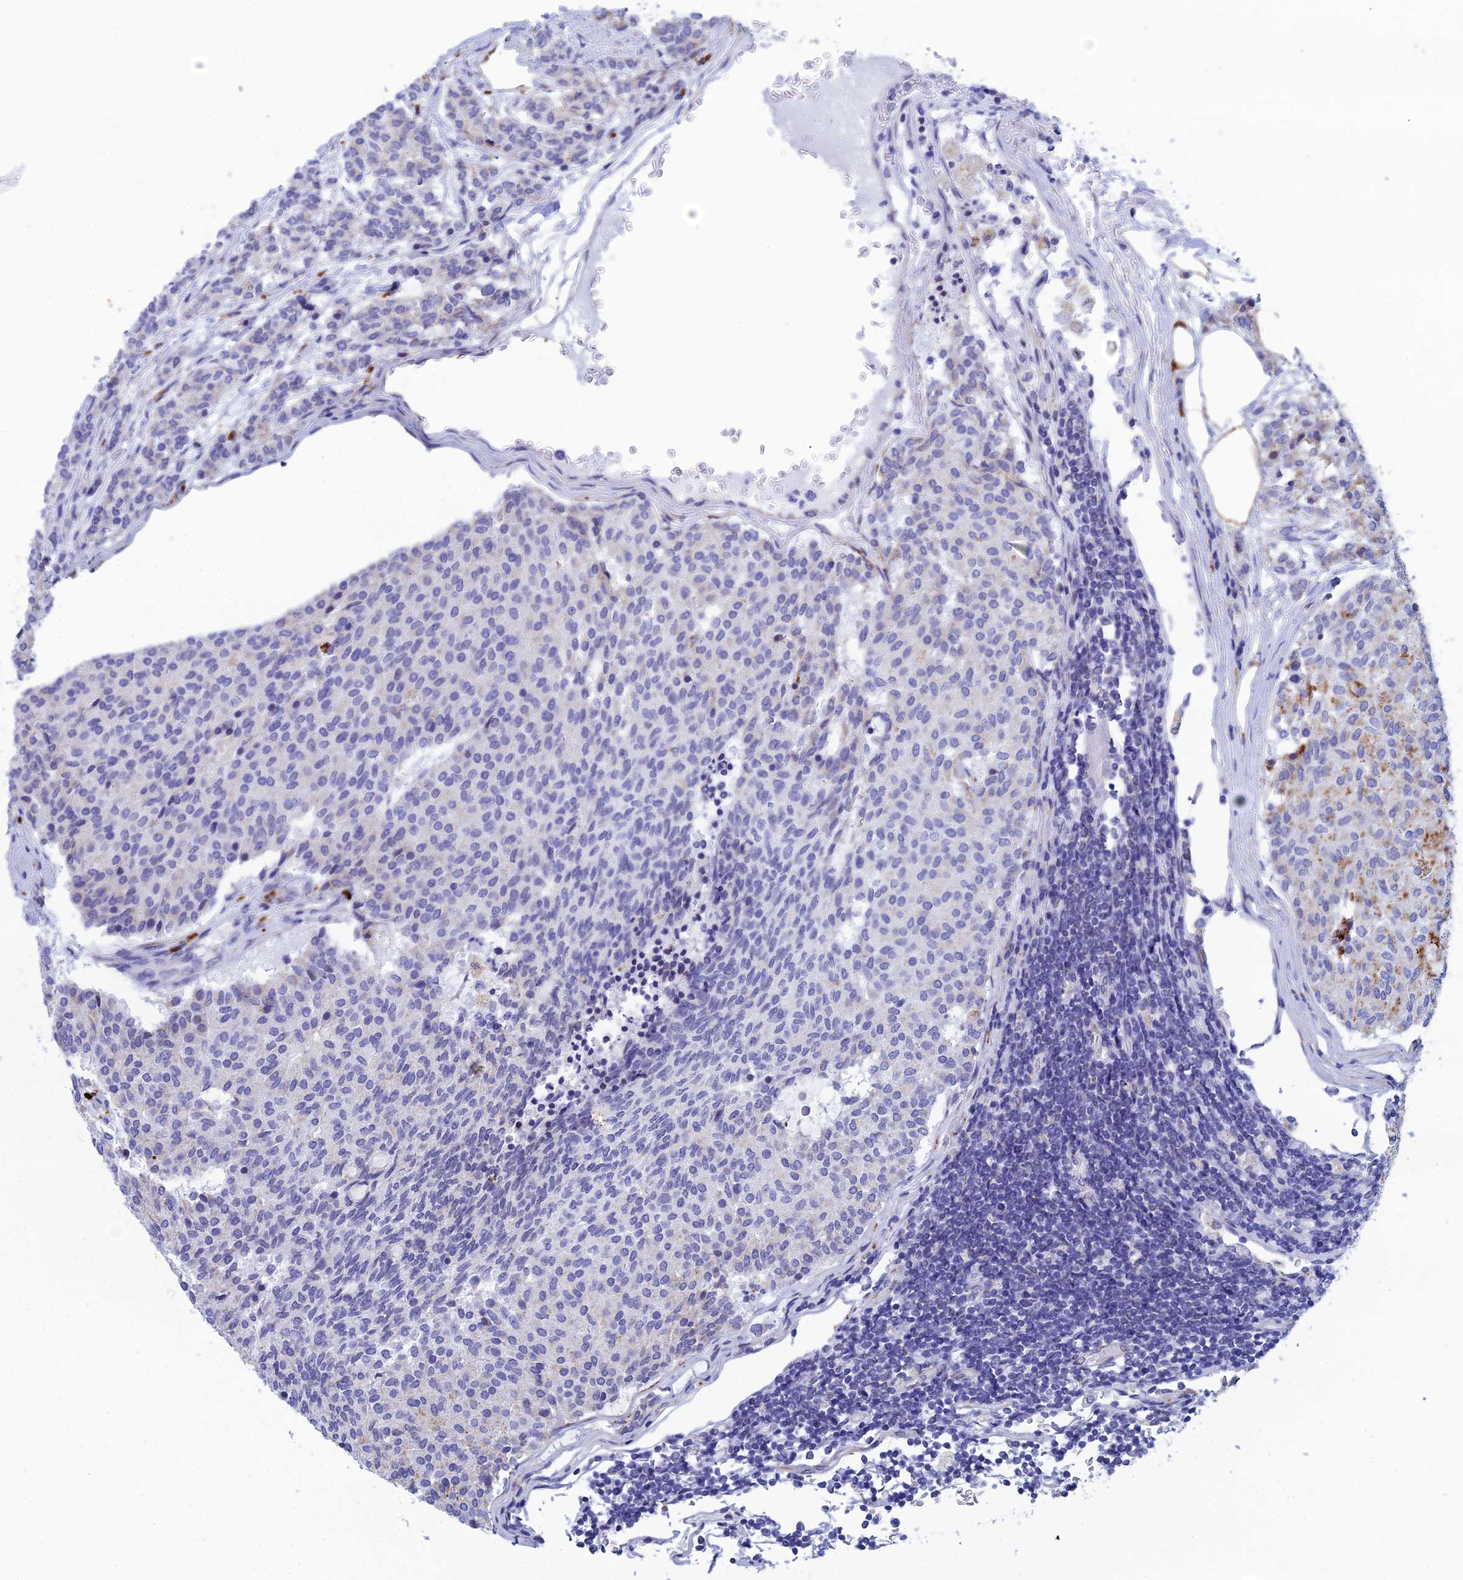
{"staining": {"intensity": "negative", "quantity": "none", "location": "none"}, "tissue": "carcinoid", "cell_type": "Tumor cells", "image_type": "cancer", "snomed": [{"axis": "morphology", "description": "Carcinoid, malignant, NOS"}, {"axis": "topography", "description": "Pancreas"}], "caption": "The immunohistochemistry photomicrograph has no significant expression in tumor cells of carcinoid (malignant) tissue.", "gene": "CFAP210", "patient": {"sex": "female", "age": 54}}